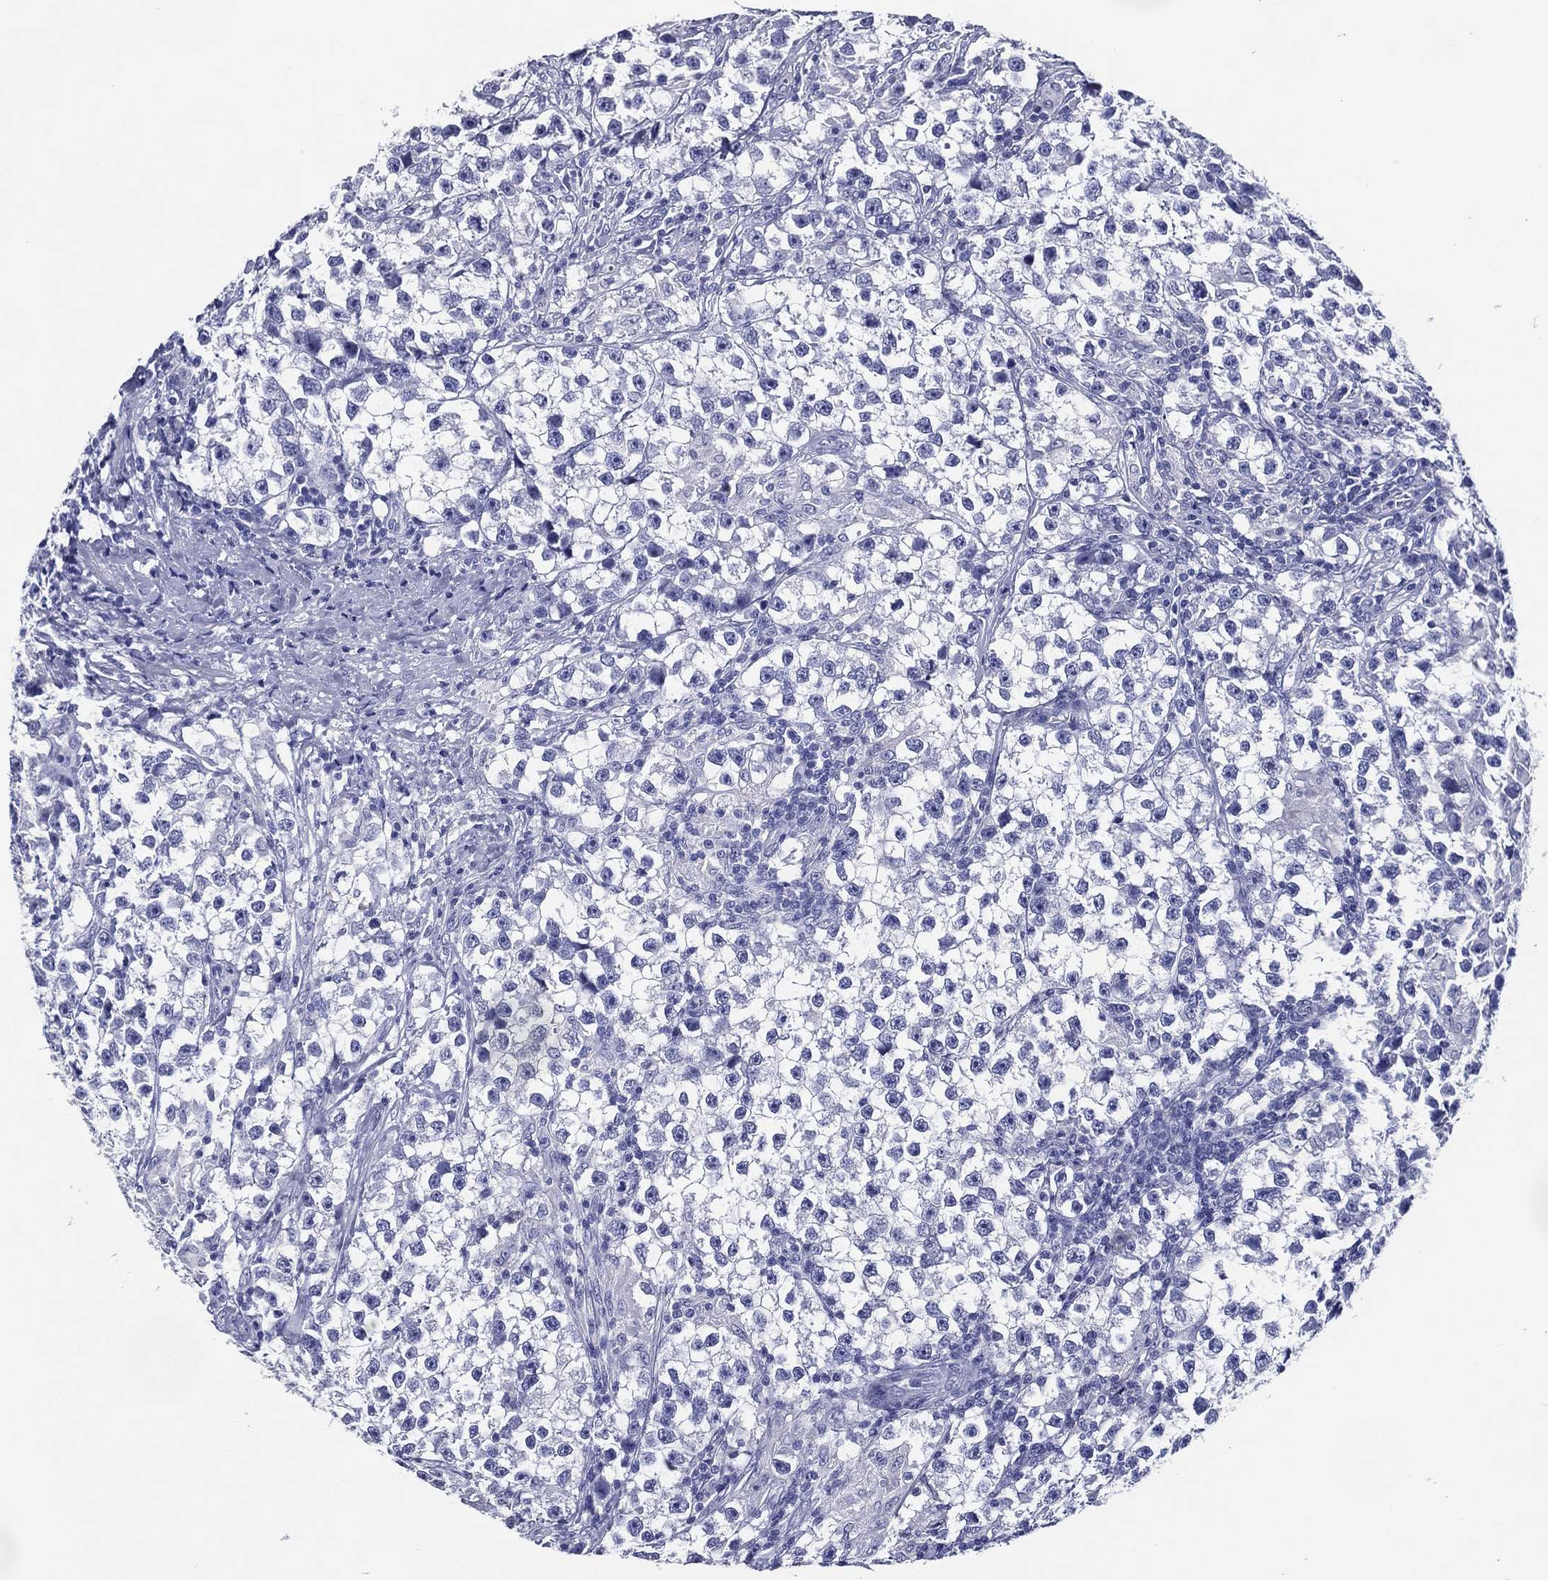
{"staining": {"intensity": "negative", "quantity": "none", "location": "none"}, "tissue": "testis cancer", "cell_type": "Tumor cells", "image_type": "cancer", "snomed": [{"axis": "morphology", "description": "Seminoma, NOS"}, {"axis": "topography", "description": "Testis"}], "caption": "Tumor cells show no significant protein staining in testis cancer.", "gene": "ACE2", "patient": {"sex": "male", "age": 46}}